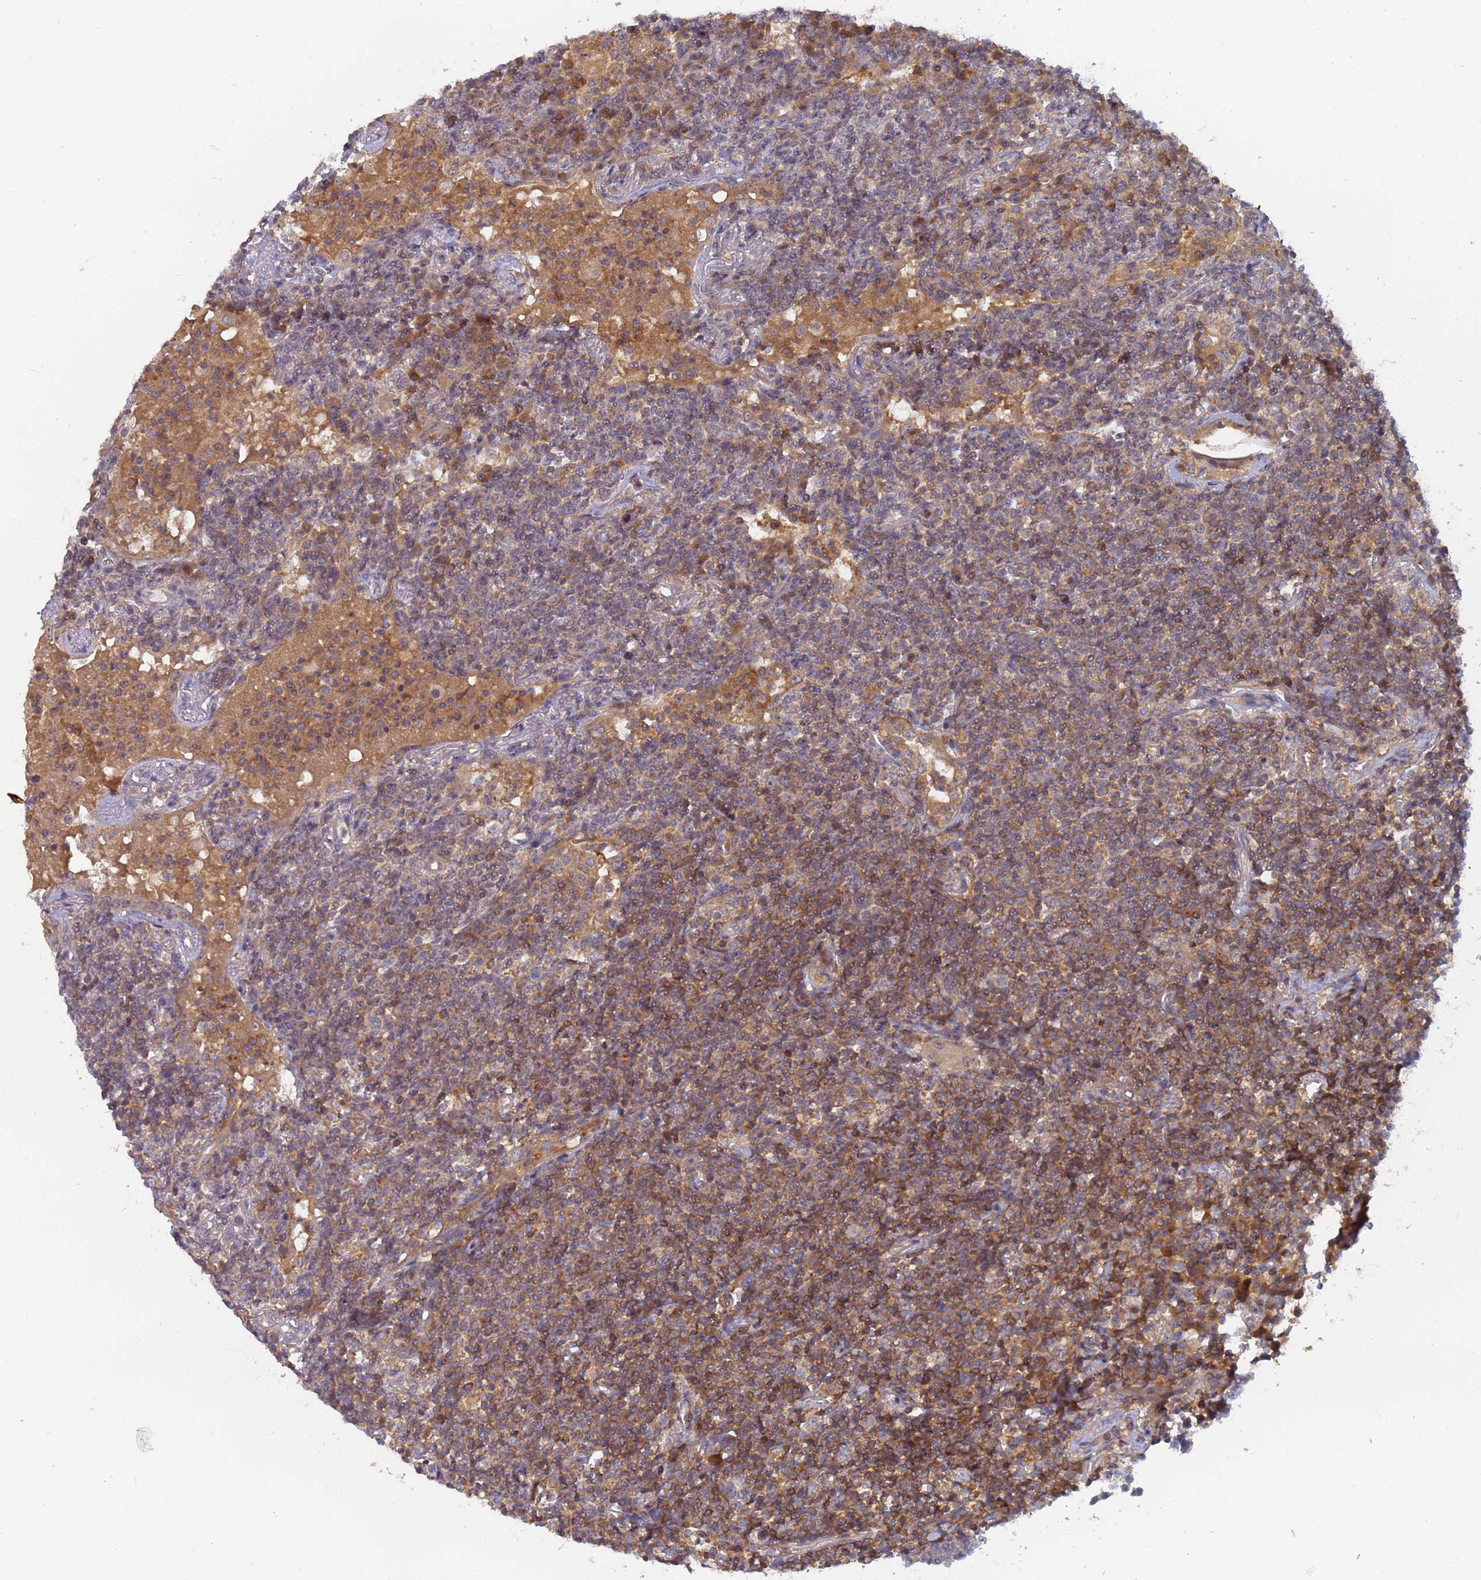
{"staining": {"intensity": "weak", "quantity": "25%-75%", "location": "cytoplasmic/membranous"}, "tissue": "lymphoma", "cell_type": "Tumor cells", "image_type": "cancer", "snomed": [{"axis": "morphology", "description": "Malignant lymphoma, non-Hodgkin's type, Low grade"}, {"axis": "topography", "description": "Lung"}], "caption": "Protein staining of lymphoma tissue reveals weak cytoplasmic/membranous staining in about 25%-75% of tumor cells.", "gene": "SHARPIN", "patient": {"sex": "female", "age": 71}}